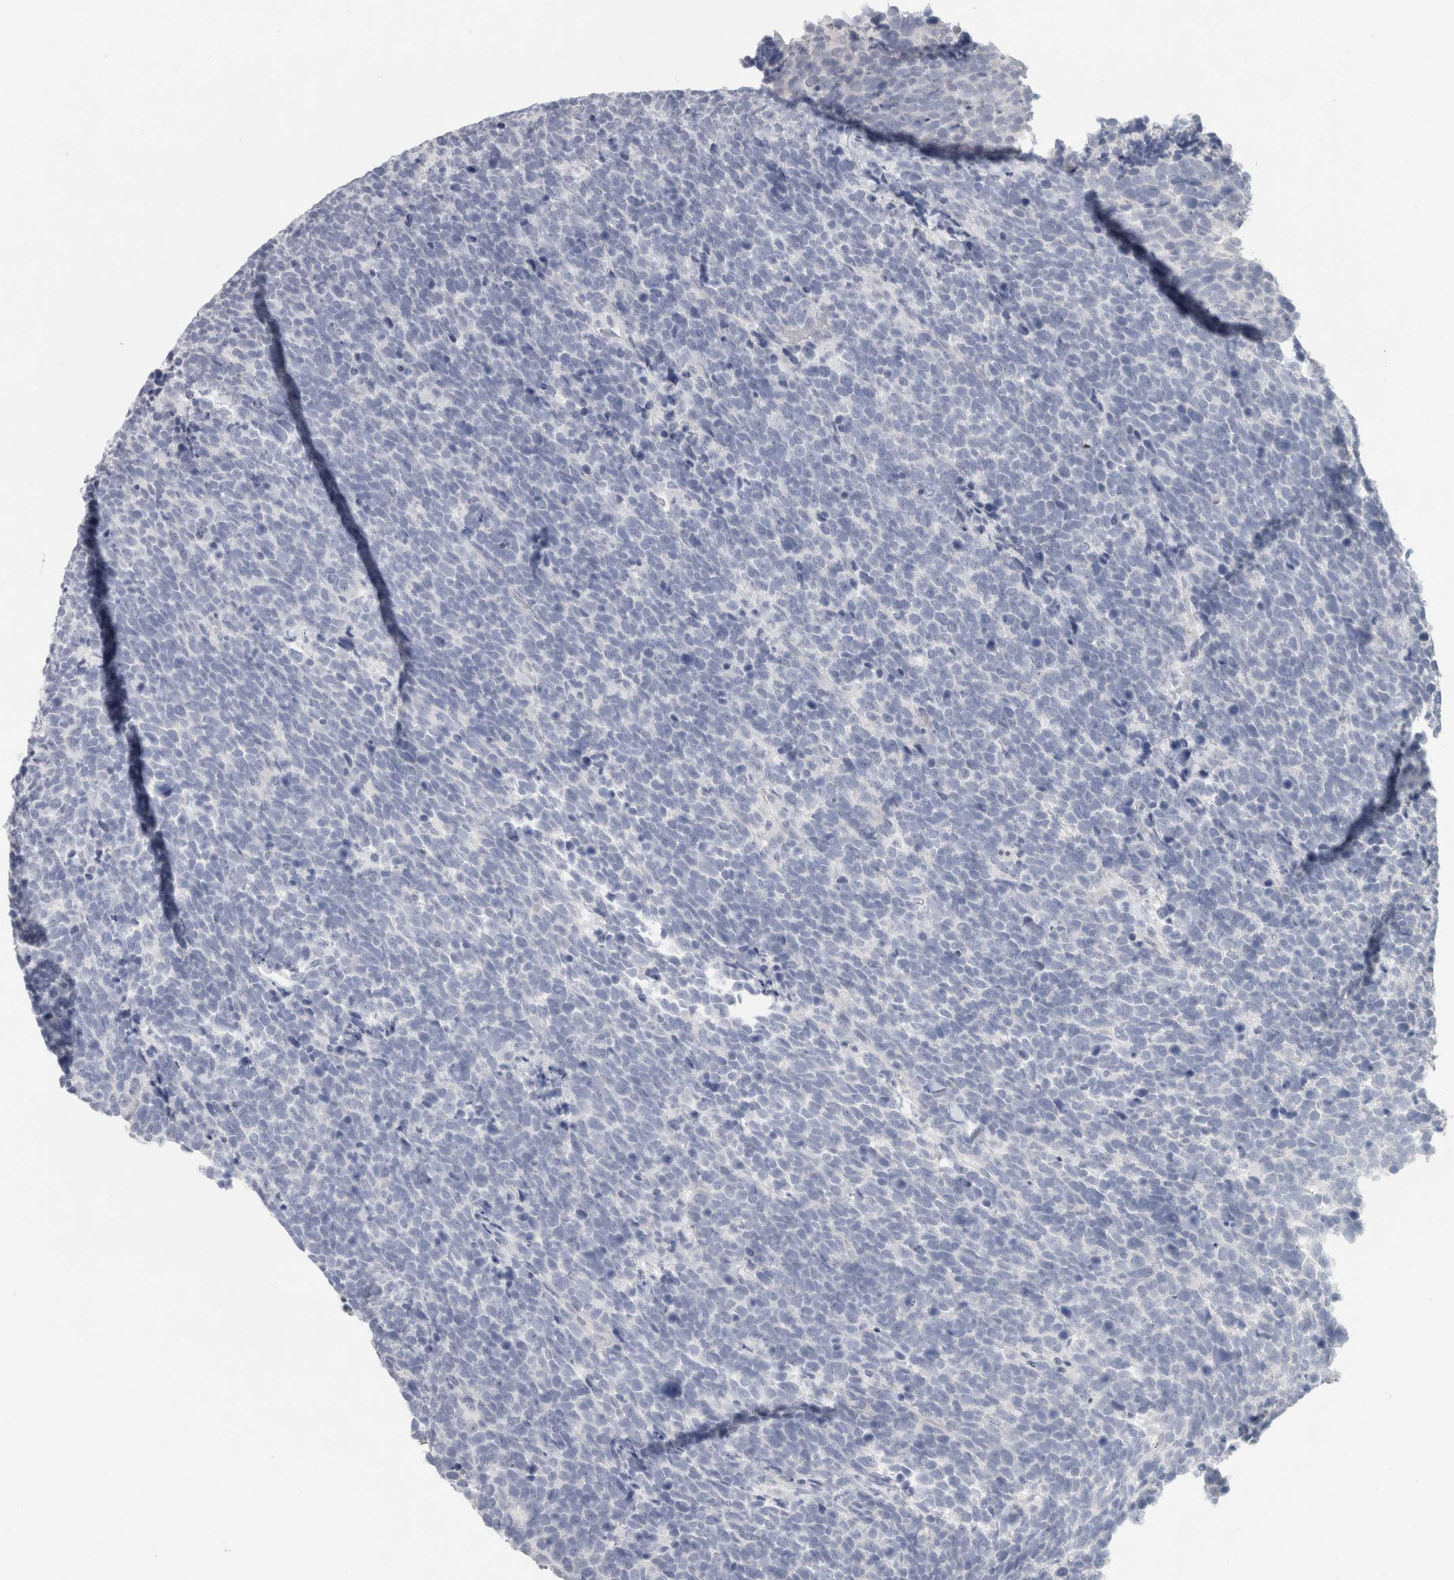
{"staining": {"intensity": "negative", "quantity": "none", "location": "none"}, "tissue": "urothelial cancer", "cell_type": "Tumor cells", "image_type": "cancer", "snomed": [{"axis": "morphology", "description": "Urothelial carcinoma, High grade"}, {"axis": "topography", "description": "Urinary bladder"}], "caption": "Tumor cells show no significant staining in urothelial carcinoma (high-grade).", "gene": "SLC6A1", "patient": {"sex": "female", "age": 82}}